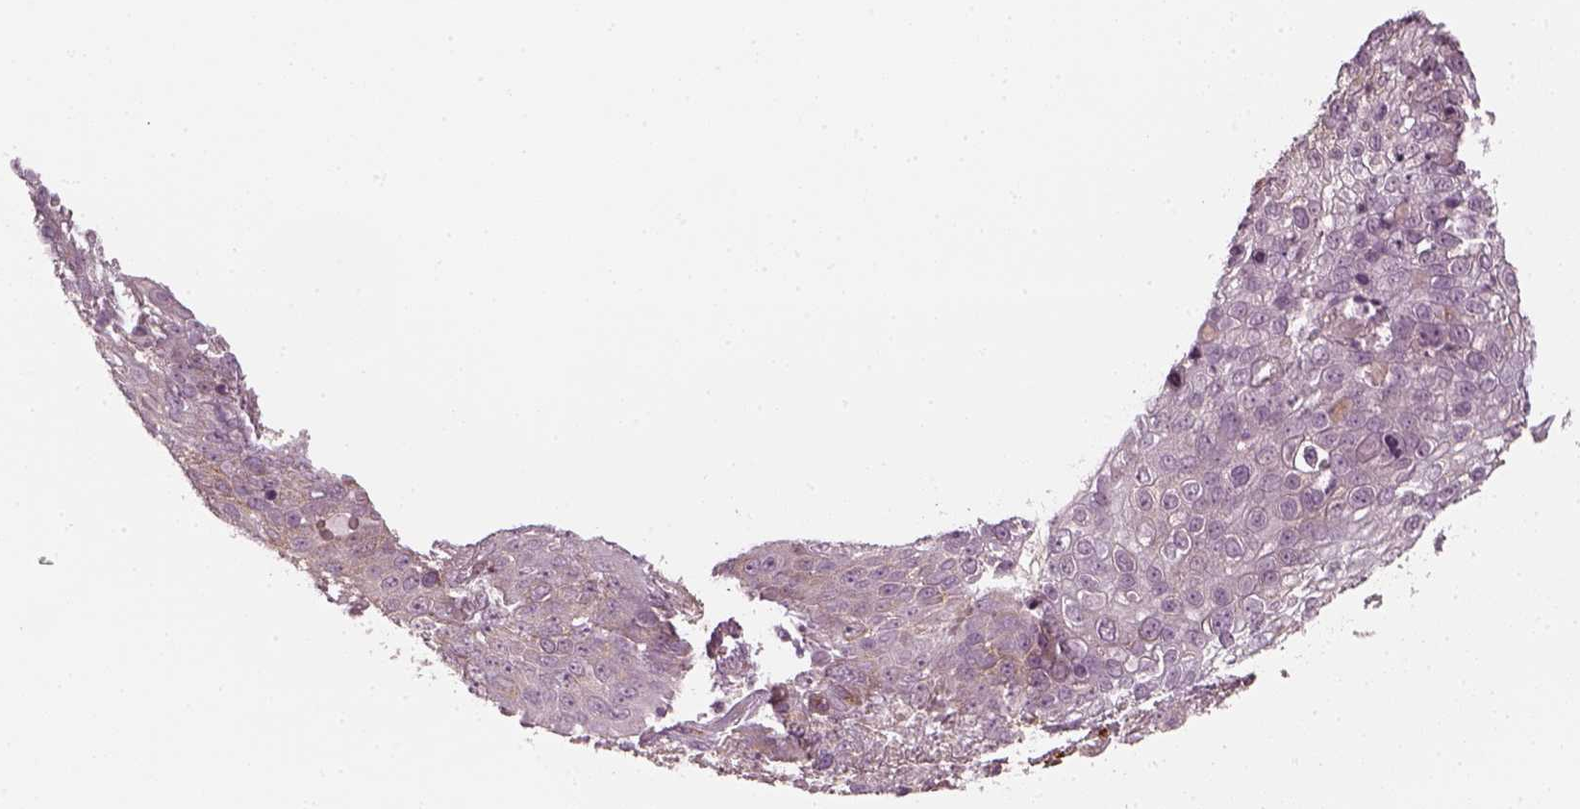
{"staining": {"intensity": "moderate", "quantity": "<25%", "location": "cytoplasmic/membranous"}, "tissue": "skin cancer", "cell_type": "Tumor cells", "image_type": "cancer", "snomed": [{"axis": "morphology", "description": "Squamous cell carcinoma, NOS"}, {"axis": "topography", "description": "Skin"}], "caption": "A brown stain labels moderate cytoplasmic/membranous positivity of a protein in human squamous cell carcinoma (skin) tumor cells.", "gene": "LAMB2", "patient": {"sex": "male", "age": 71}}